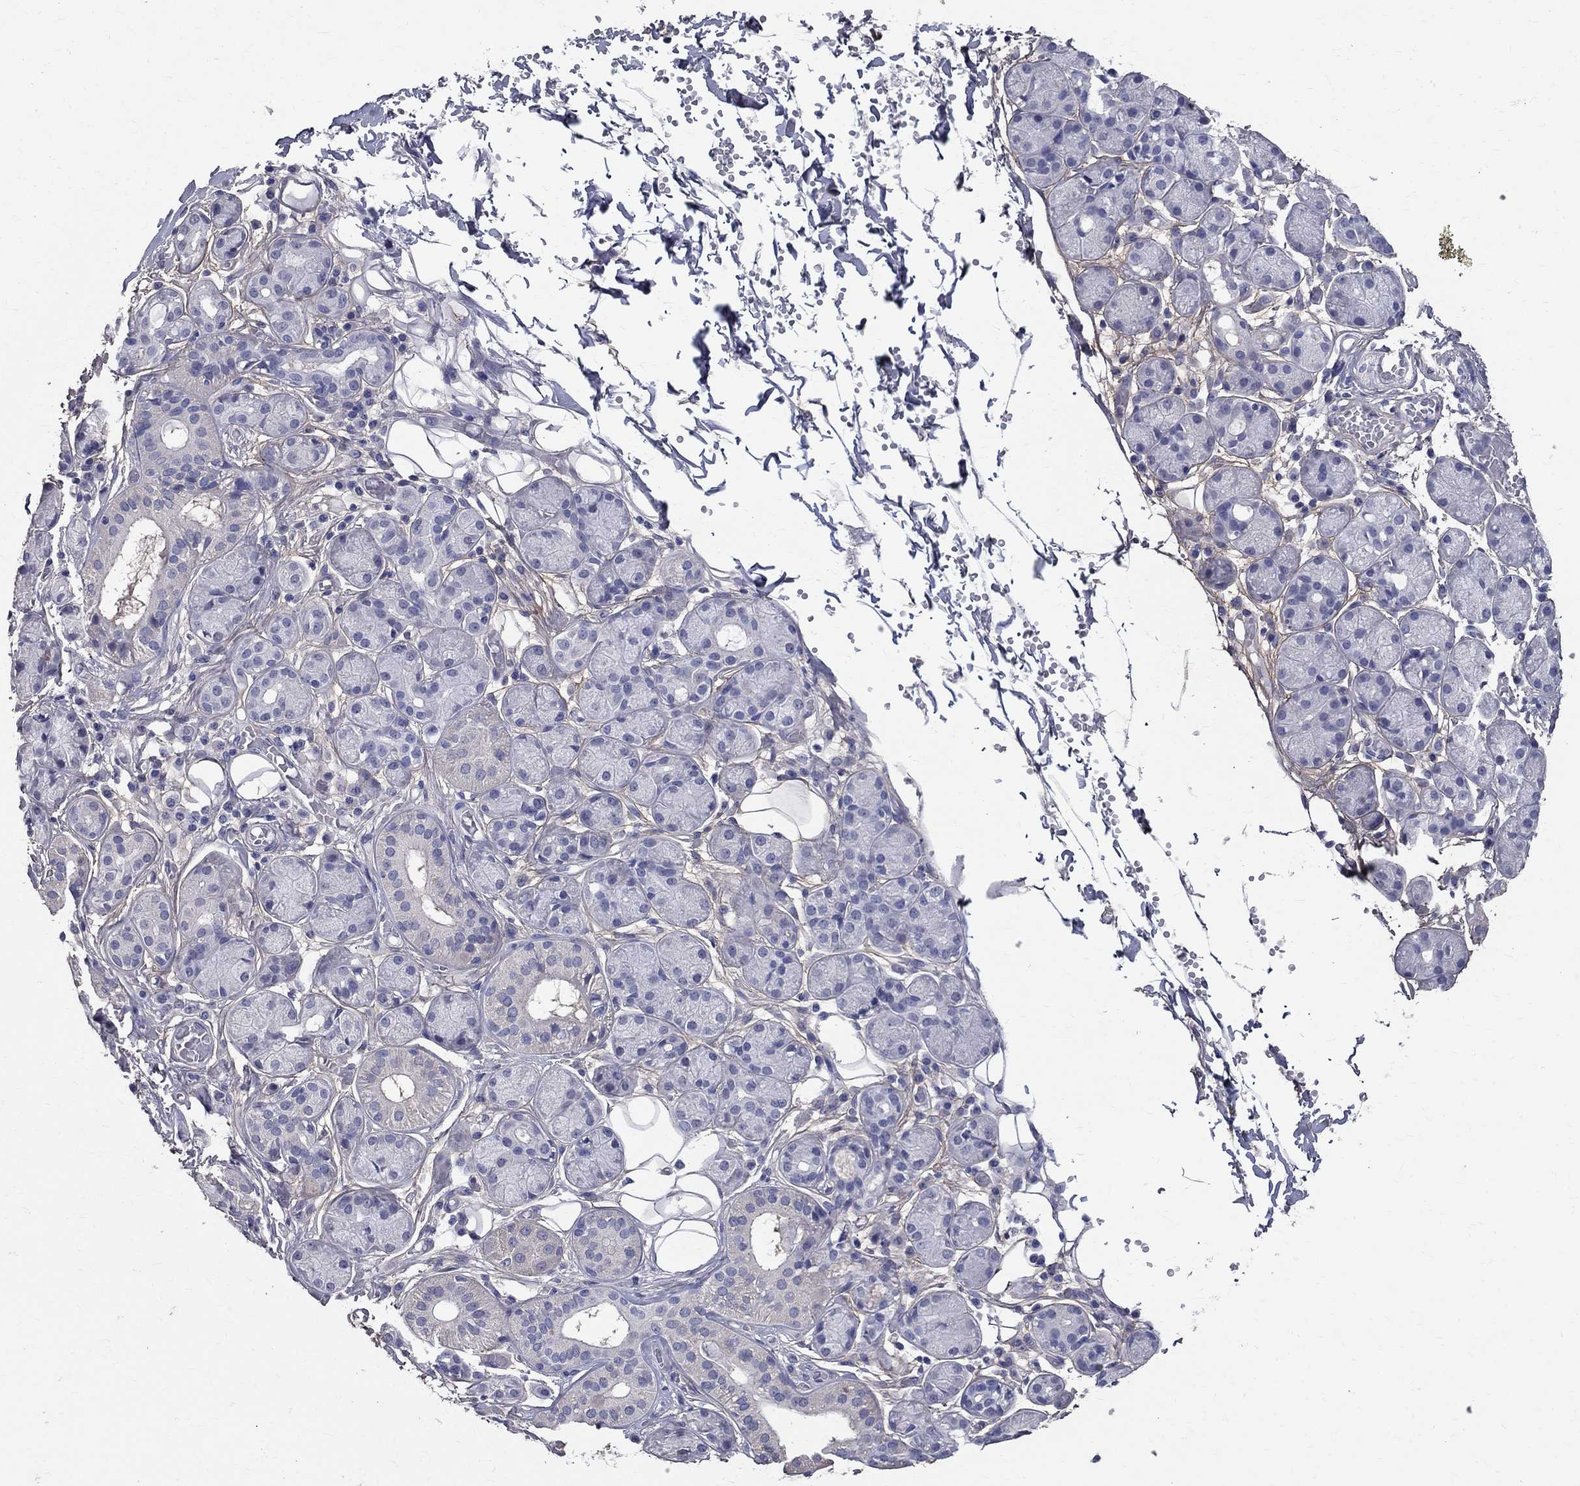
{"staining": {"intensity": "negative", "quantity": "none", "location": "none"}, "tissue": "salivary gland", "cell_type": "Glandular cells", "image_type": "normal", "snomed": [{"axis": "morphology", "description": "Normal tissue, NOS"}, {"axis": "topography", "description": "Salivary gland"}, {"axis": "topography", "description": "Peripheral nerve tissue"}], "caption": "High power microscopy micrograph of an immunohistochemistry (IHC) image of normal salivary gland, revealing no significant staining in glandular cells. Brightfield microscopy of IHC stained with DAB (brown) and hematoxylin (blue), captured at high magnification.", "gene": "ANXA10", "patient": {"sex": "male", "age": 71}}